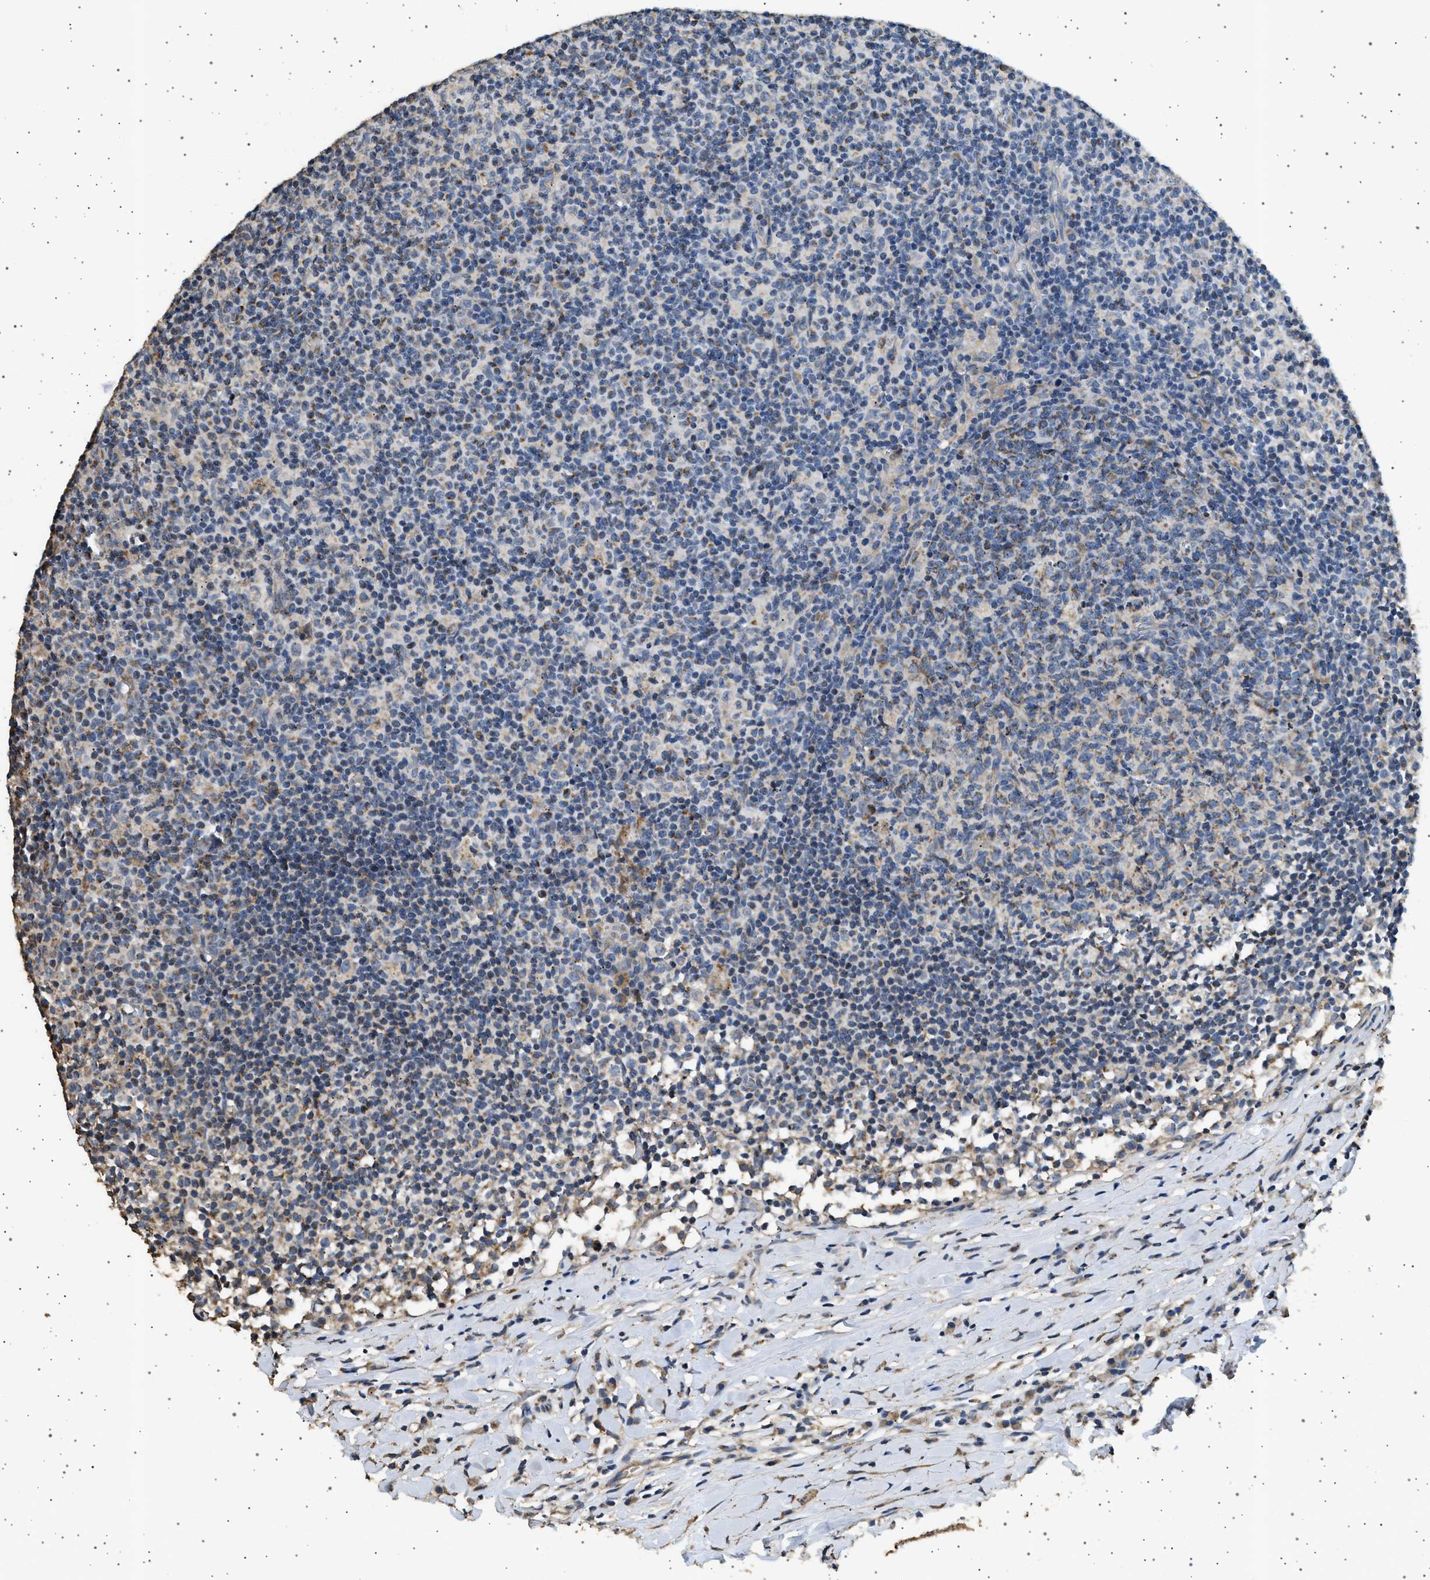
{"staining": {"intensity": "moderate", "quantity": "<25%", "location": "cytoplasmic/membranous"}, "tissue": "lymph node", "cell_type": "Germinal center cells", "image_type": "normal", "snomed": [{"axis": "morphology", "description": "Normal tissue, NOS"}, {"axis": "morphology", "description": "Inflammation, NOS"}, {"axis": "topography", "description": "Lymph node"}], "caption": "Approximately <25% of germinal center cells in normal lymph node demonstrate moderate cytoplasmic/membranous protein positivity as visualized by brown immunohistochemical staining.", "gene": "KCNA4", "patient": {"sex": "male", "age": 55}}